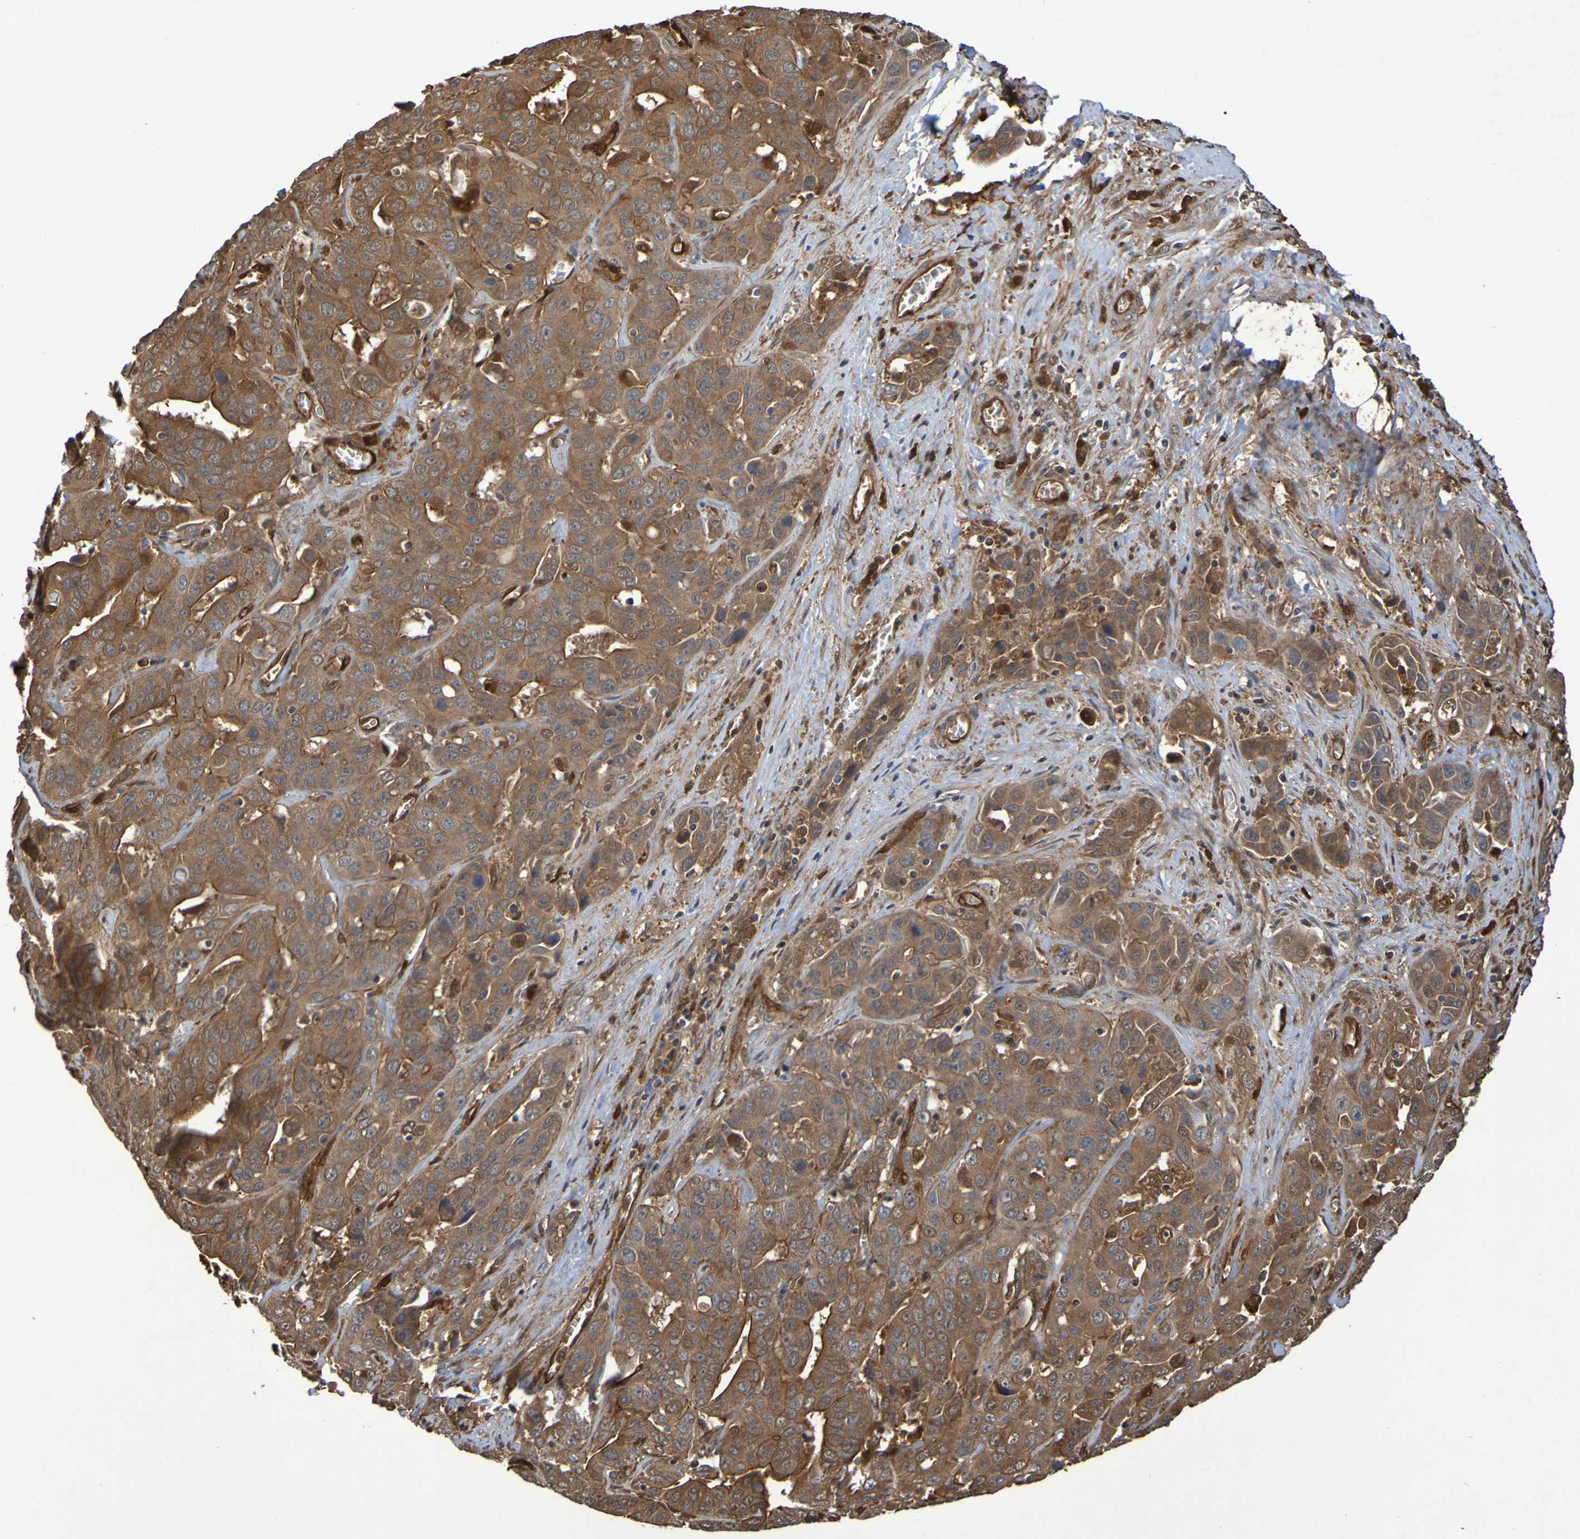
{"staining": {"intensity": "moderate", "quantity": ">75%", "location": "cytoplasmic/membranous"}, "tissue": "liver cancer", "cell_type": "Tumor cells", "image_type": "cancer", "snomed": [{"axis": "morphology", "description": "Cholangiocarcinoma"}, {"axis": "topography", "description": "Liver"}], "caption": "About >75% of tumor cells in human liver cancer reveal moderate cytoplasmic/membranous protein staining as visualized by brown immunohistochemical staining.", "gene": "SERPINB6", "patient": {"sex": "female", "age": 52}}